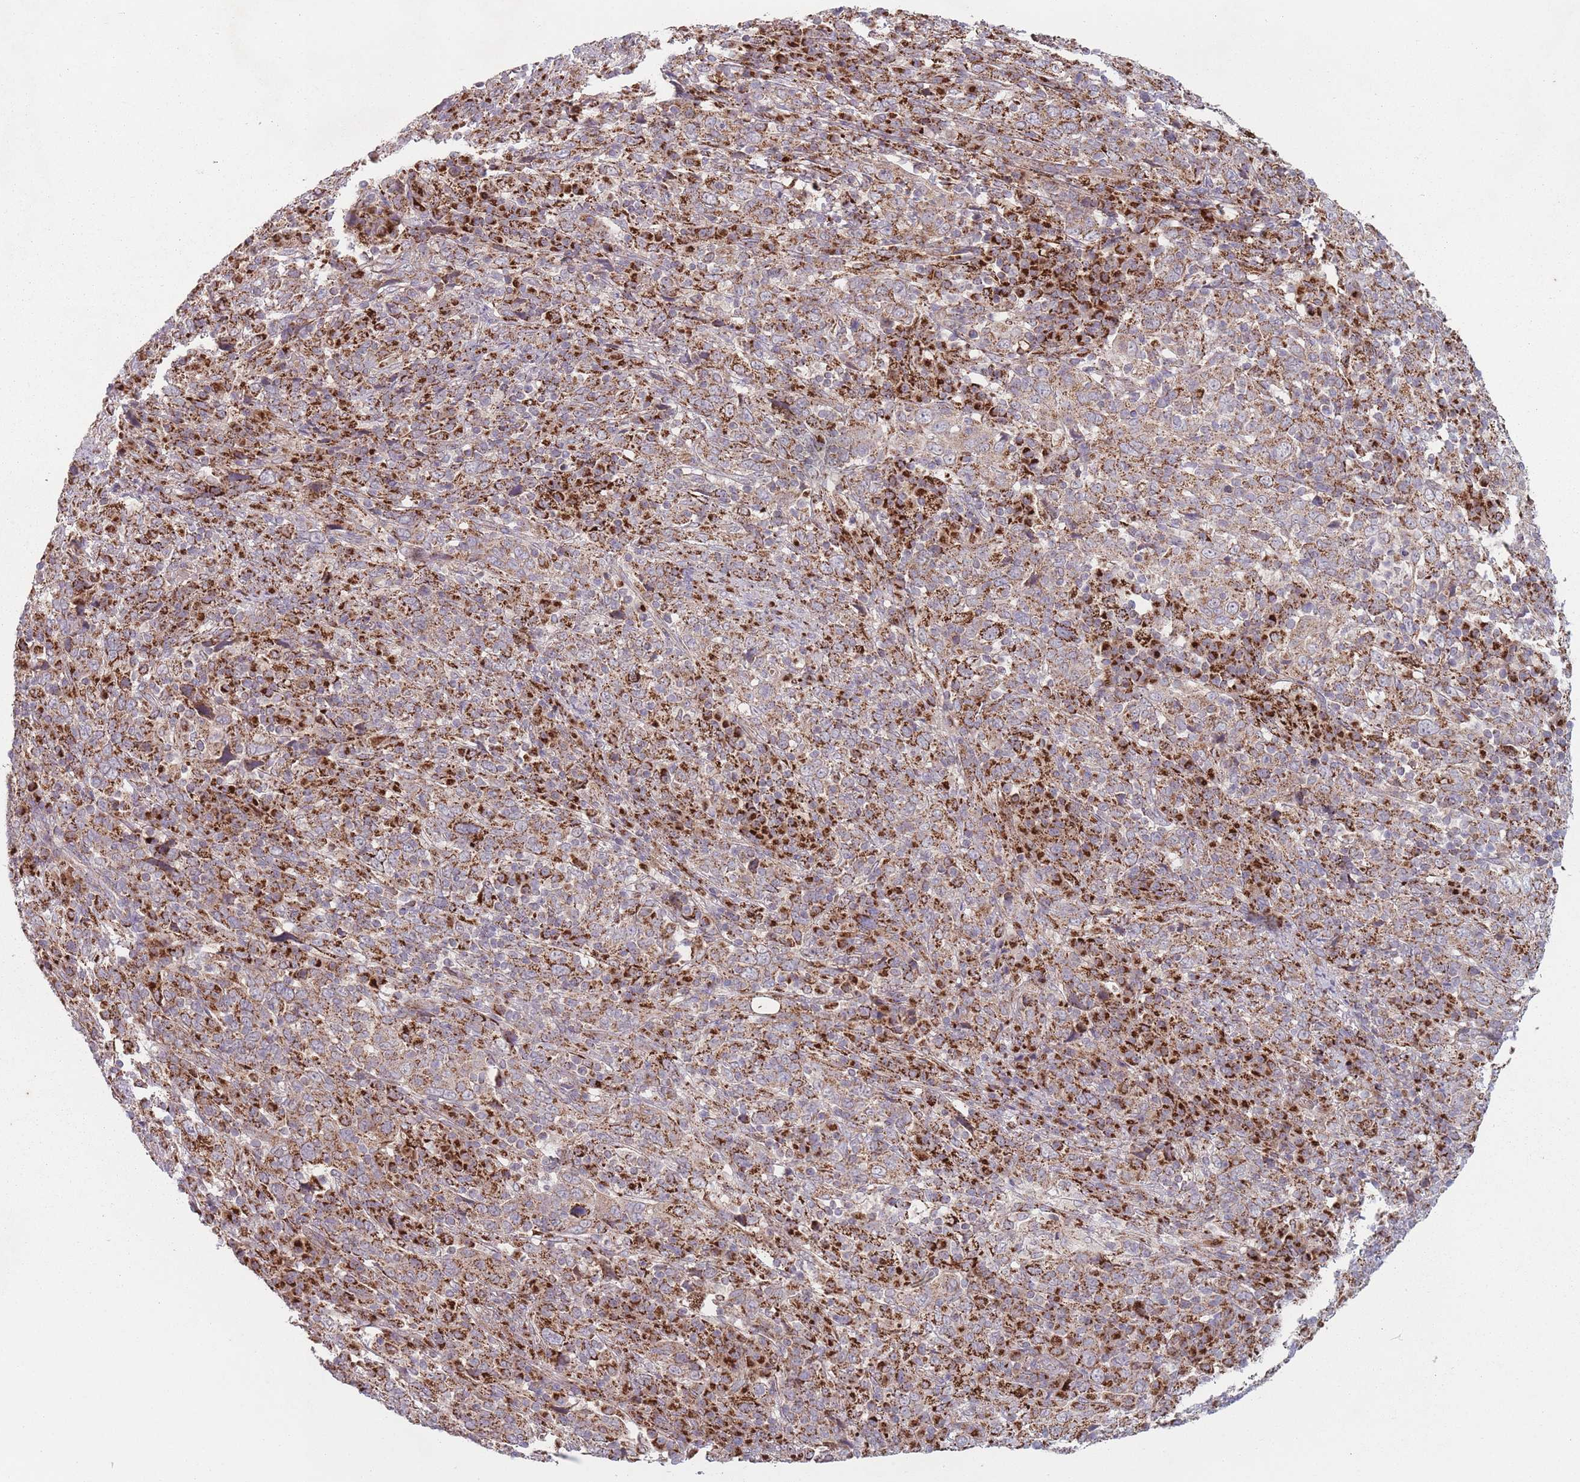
{"staining": {"intensity": "strong", "quantity": "25%-75%", "location": "cytoplasmic/membranous"}, "tissue": "cervical cancer", "cell_type": "Tumor cells", "image_type": "cancer", "snomed": [{"axis": "morphology", "description": "Squamous cell carcinoma, NOS"}, {"axis": "topography", "description": "Cervix"}], "caption": "Protein positivity by IHC displays strong cytoplasmic/membranous positivity in approximately 25%-75% of tumor cells in squamous cell carcinoma (cervical).", "gene": "OR10Q1", "patient": {"sex": "female", "age": 46}}